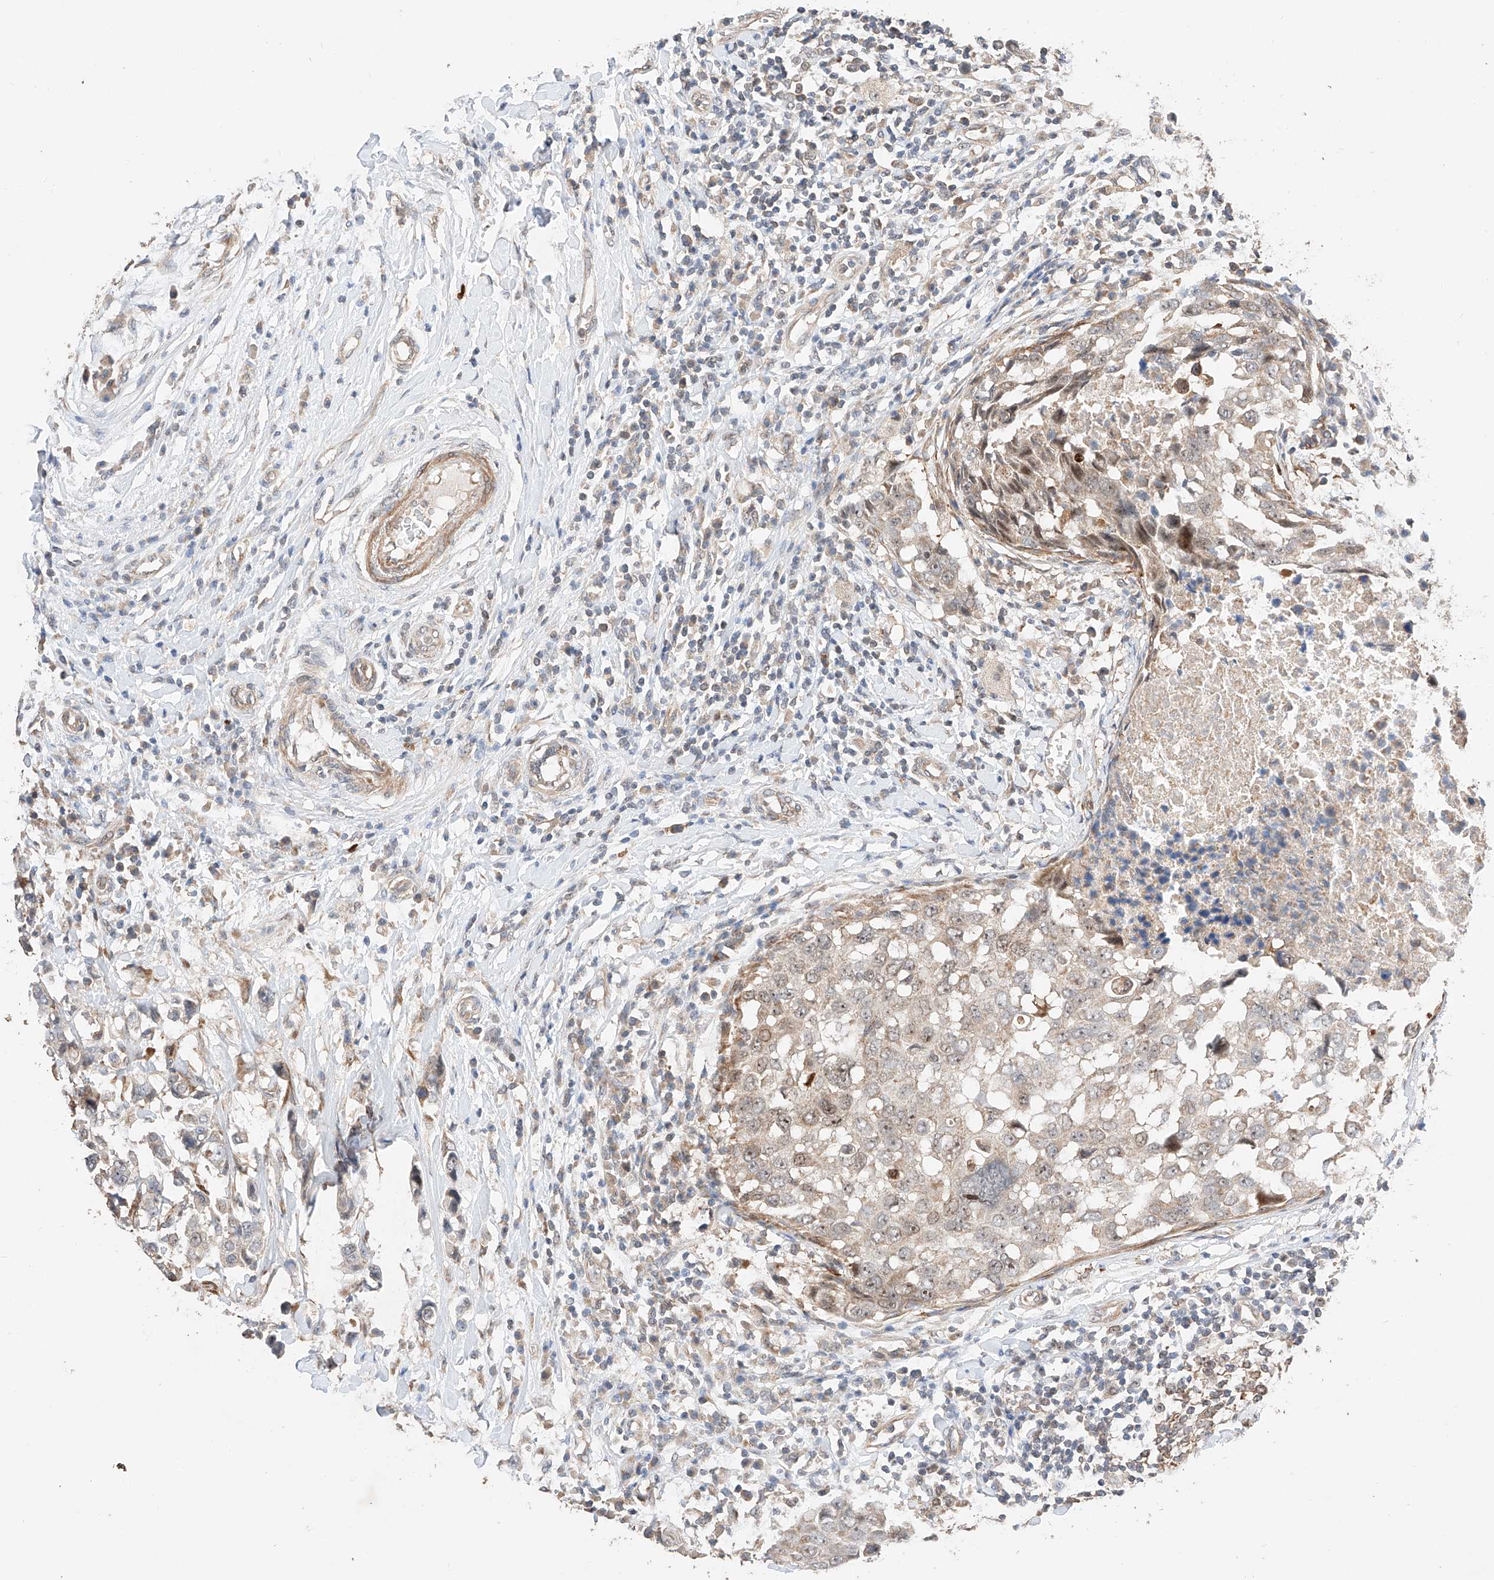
{"staining": {"intensity": "weak", "quantity": ">75%", "location": "cytoplasmic/membranous,nuclear"}, "tissue": "breast cancer", "cell_type": "Tumor cells", "image_type": "cancer", "snomed": [{"axis": "morphology", "description": "Duct carcinoma"}, {"axis": "topography", "description": "Breast"}], "caption": "This image displays IHC staining of breast cancer, with low weak cytoplasmic/membranous and nuclear positivity in approximately >75% of tumor cells.", "gene": "RAB23", "patient": {"sex": "female", "age": 27}}